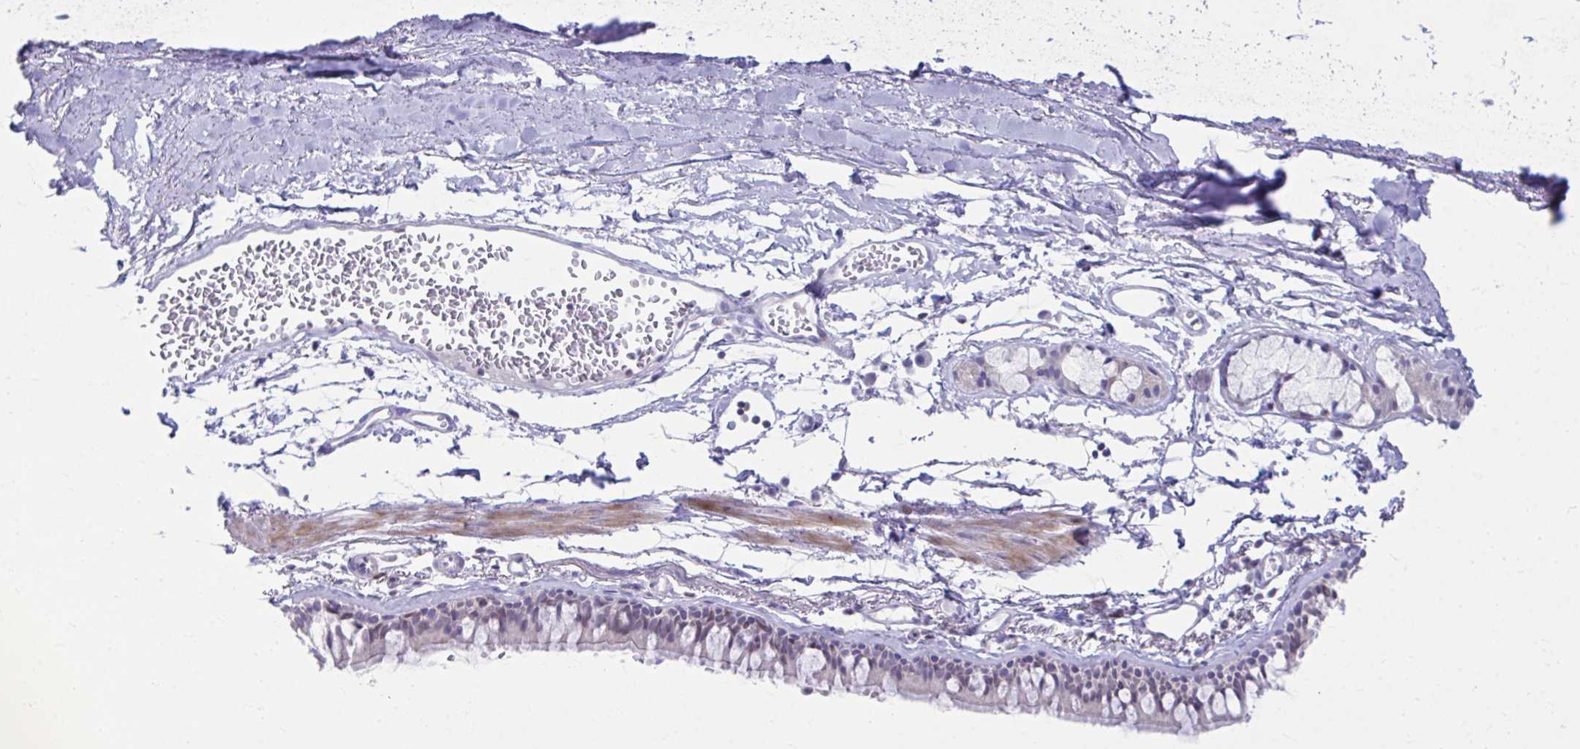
{"staining": {"intensity": "weak", "quantity": "<25%", "location": "nuclear"}, "tissue": "bronchus", "cell_type": "Respiratory epithelial cells", "image_type": "normal", "snomed": [{"axis": "morphology", "description": "Normal tissue, NOS"}, {"axis": "topography", "description": "Cartilage tissue"}, {"axis": "topography", "description": "Bronchus"}, {"axis": "topography", "description": "Peripheral nerve tissue"}], "caption": "A high-resolution photomicrograph shows IHC staining of benign bronchus, which reveals no significant positivity in respiratory epithelial cells. (DAB (3,3'-diaminobenzidine) immunohistochemistry with hematoxylin counter stain).", "gene": "OR7A5", "patient": {"sex": "female", "age": 59}}